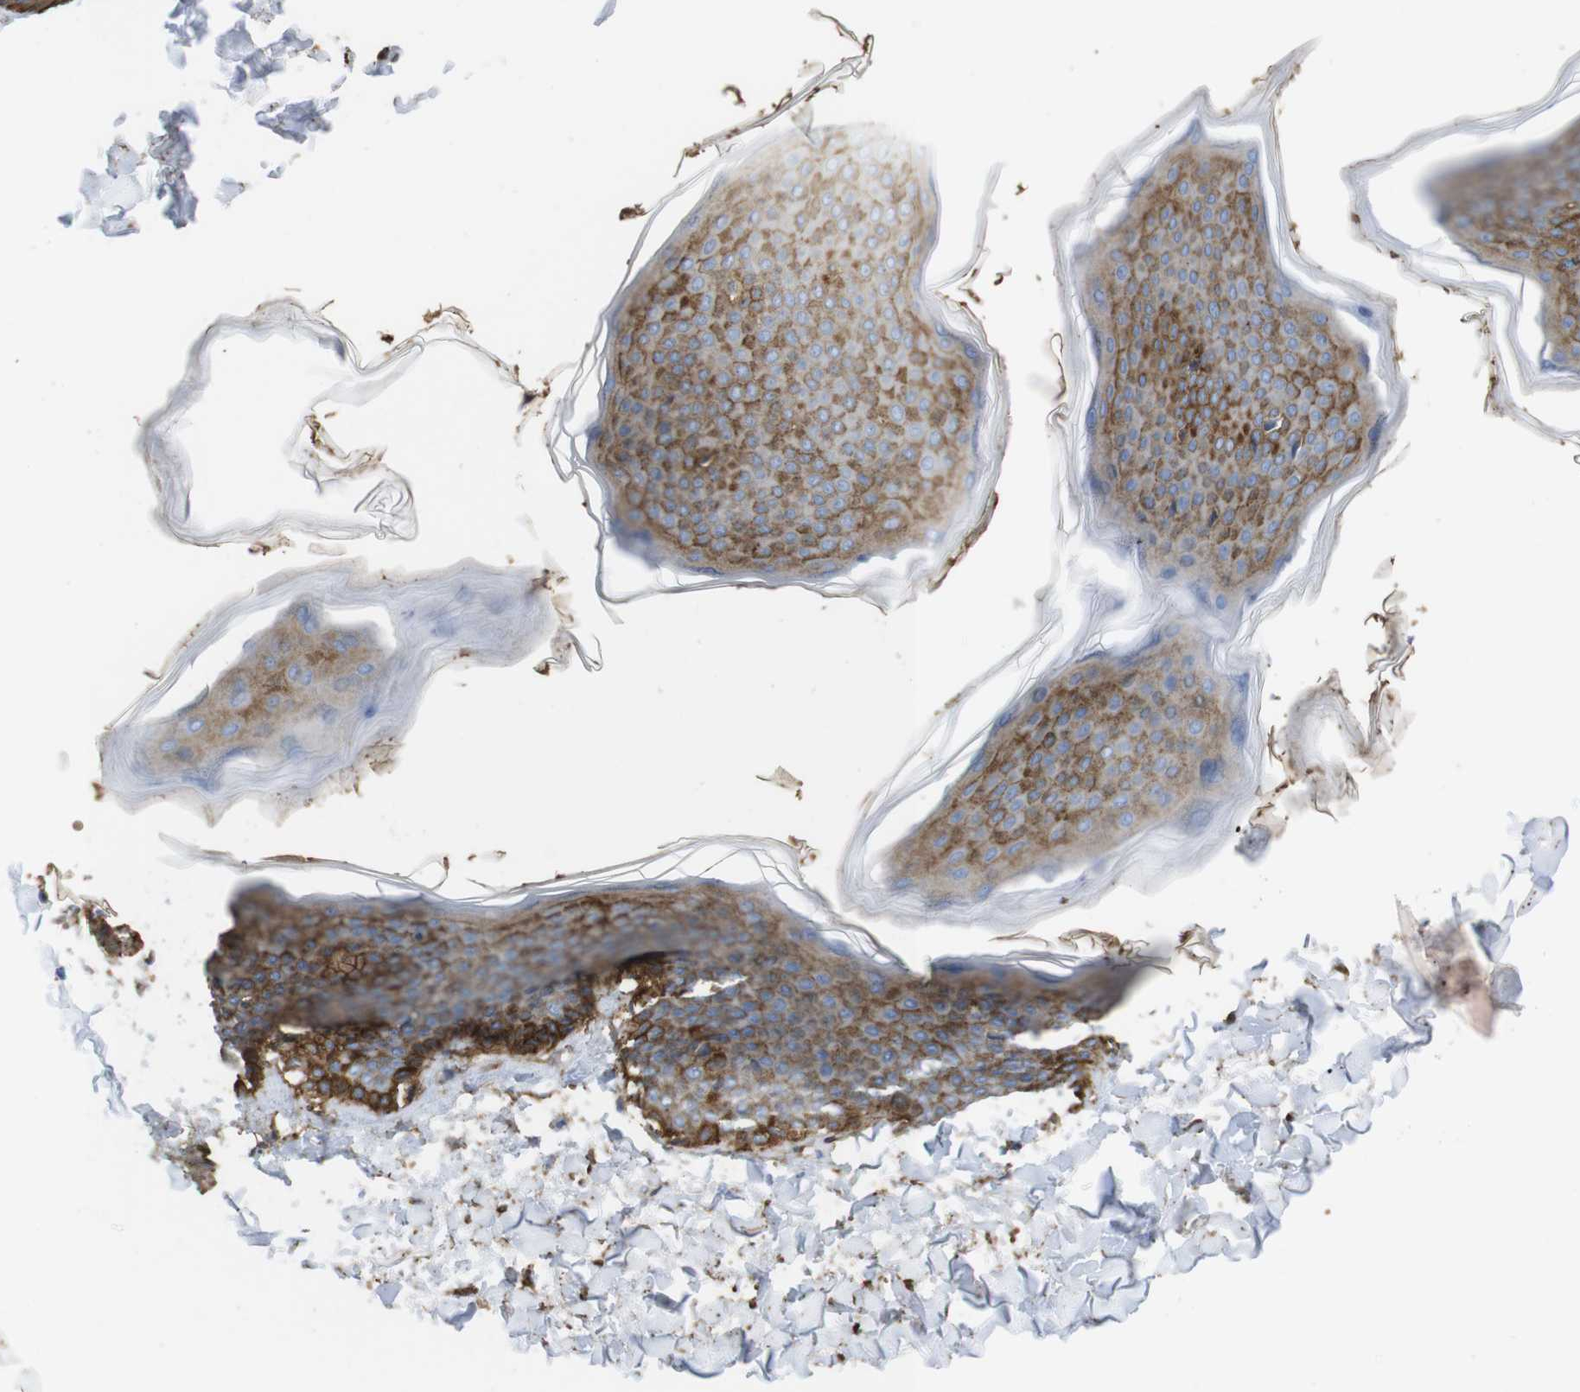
{"staining": {"intensity": "strong", "quantity": ">75%", "location": "cytoplasmic/membranous"}, "tissue": "skin", "cell_type": "Fibroblasts", "image_type": "normal", "snomed": [{"axis": "morphology", "description": "Normal tissue, NOS"}, {"axis": "topography", "description": "Skin"}], "caption": "This photomicrograph shows benign skin stained with immunohistochemistry (IHC) to label a protein in brown. The cytoplasmic/membranous of fibroblasts show strong positivity for the protein. Nuclei are counter-stained blue.", "gene": "CYBRD1", "patient": {"sex": "female", "age": 17}}